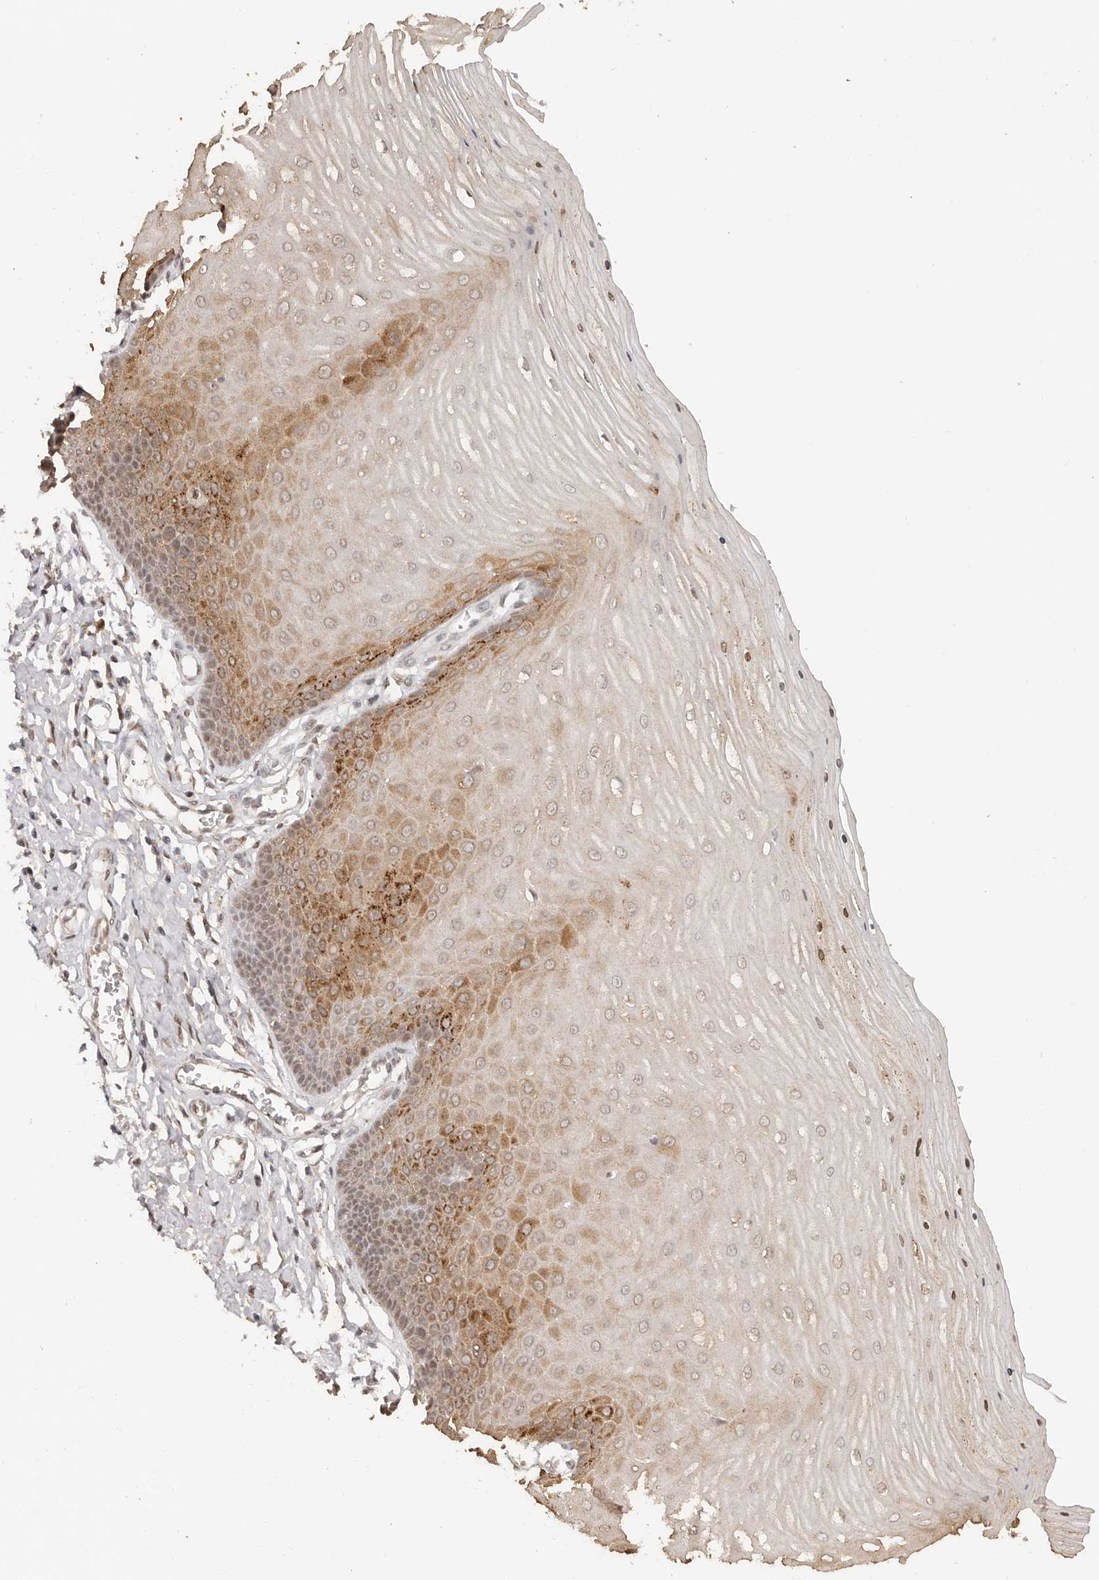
{"staining": {"intensity": "moderate", "quantity": "<25%", "location": "cytoplasmic/membranous"}, "tissue": "cervix", "cell_type": "Glandular cells", "image_type": "normal", "snomed": [{"axis": "morphology", "description": "Normal tissue, NOS"}, {"axis": "topography", "description": "Cervix"}], "caption": "Glandular cells demonstrate moderate cytoplasmic/membranous staining in approximately <25% of cells in unremarkable cervix.", "gene": "SEC14L1", "patient": {"sex": "female", "age": 55}}